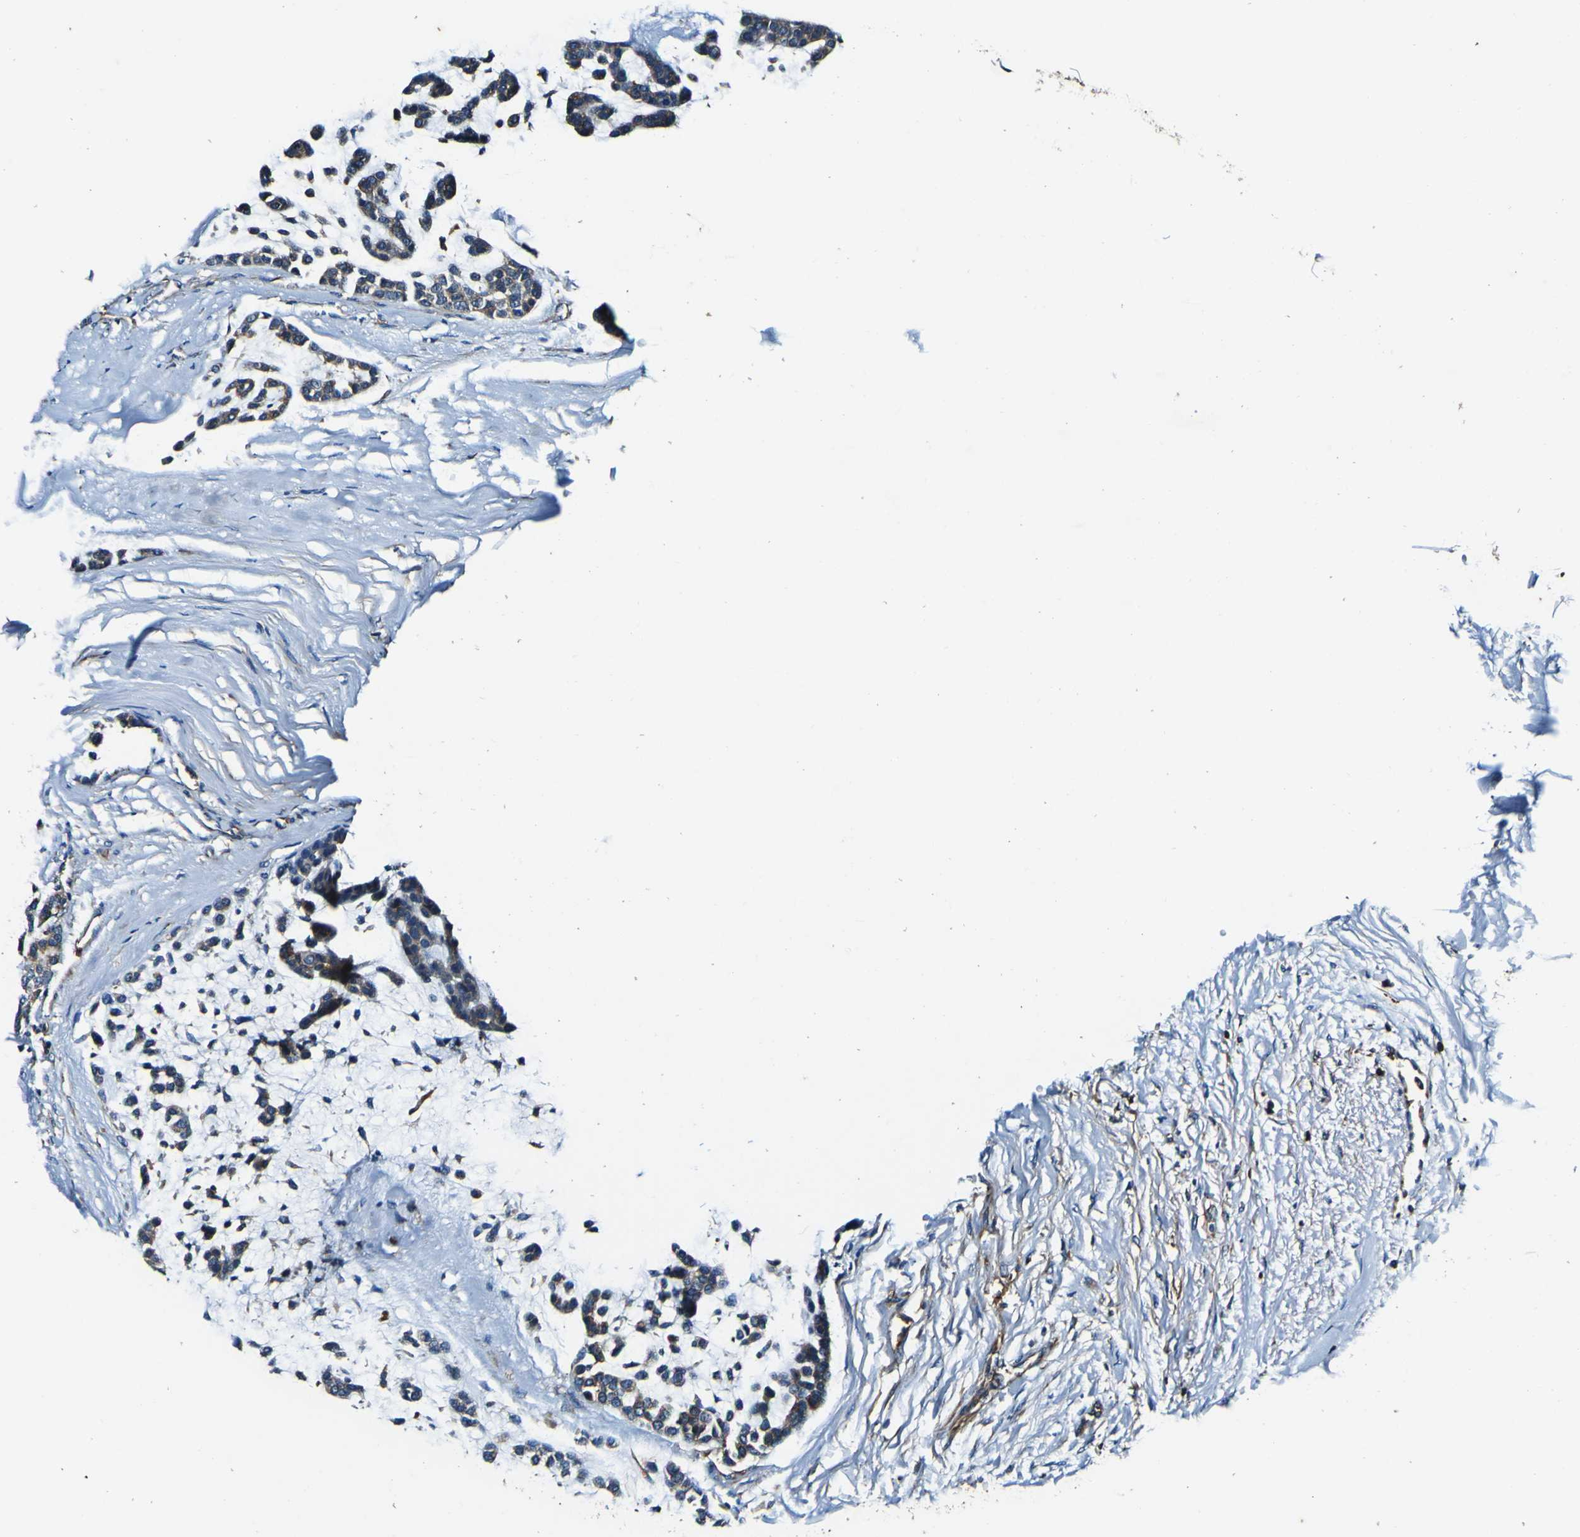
{"staining": {"intensity": "weak", "quantity": ">75%", "location": "cytoplasmic/membranous"}, "tissue": "head and neck cancer", "cell_type": "Tumor cells", "image_type": "cancer", "snomed": [{"axis": "morphology", "description": "Adenocarcinoma, NOS"}, {"axis": "morphology", "description": "Adenoma, NOS"}, {"axis": "topography", "description": "Head-Neck"}], "caption": "This micrograph reveals head and neck cancer (adenoma) stained with IHC to label a protein in brown. The cytoplasmic/membranous of tumor cells show weak positivity for the protein. Nuclei are counter-stained blue.", "gene": "RHOT2", "patient": {"sex": "female", "age": 55}}